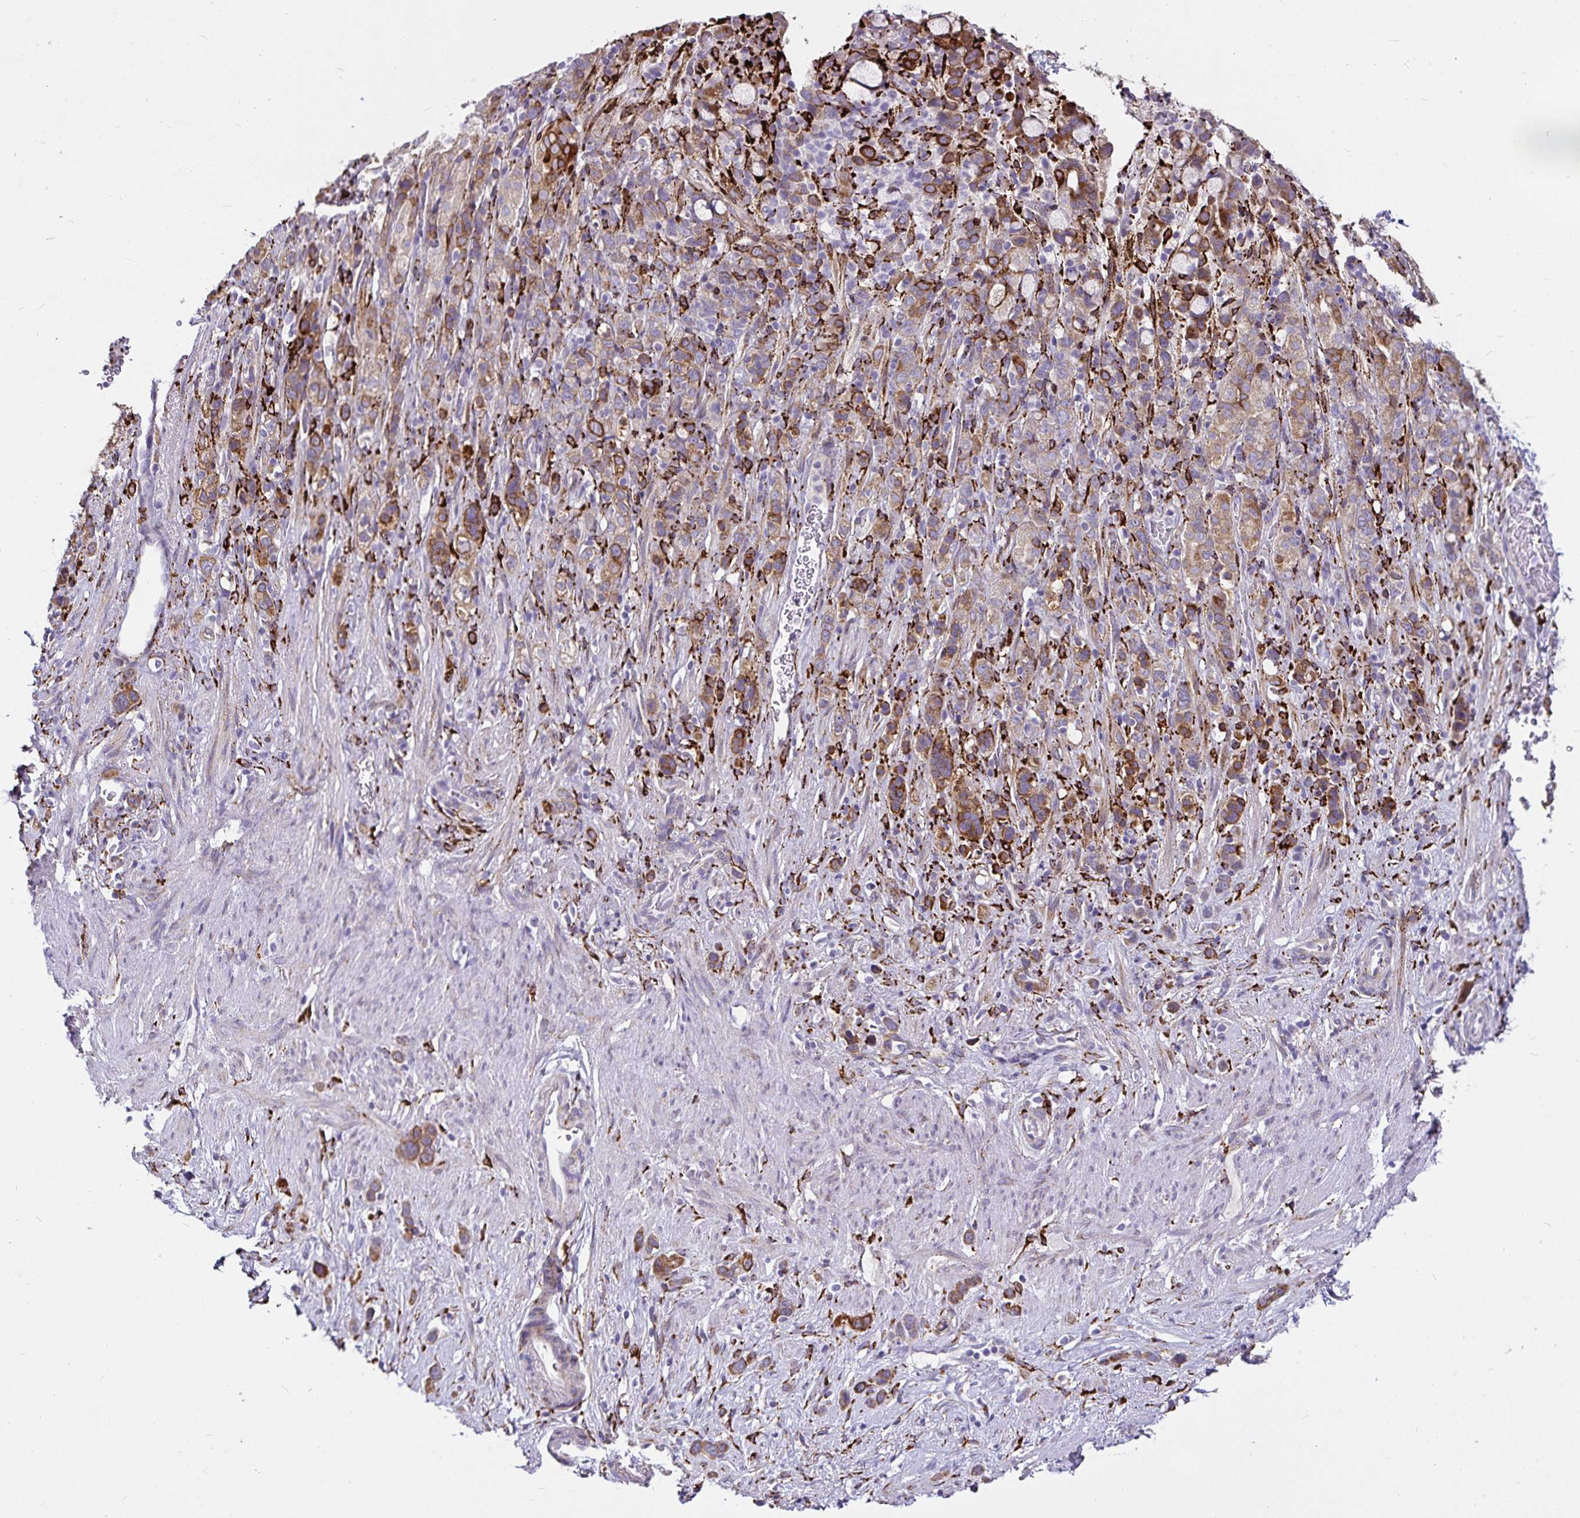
{"staining": {"intensity": "moderate", "quantity": ">75%", "location": "cytoplasmic/membranous"}, "tissue": "stomach cancer", "cell_type": "Tumor cells", "image_type": "cancer", "snomed": [{"axis": "morphology", "description": "Adenocarcinoma, NOS"}, {"axis": "topography", "description": "Stomach"}], "caption": "Immunohistochemical staining of human adenocarcinoma (stomach) displays medium levels of moderate cytoplasmic/membranous protein positivity in approximately >75% of tumor cells. Using DAB (brown) and hematoxylin (blue) stains, captured at high magnification using brightfield microscopy.", "gene": "P4HA2", "patient": {"sex": "female", "age": 65}}